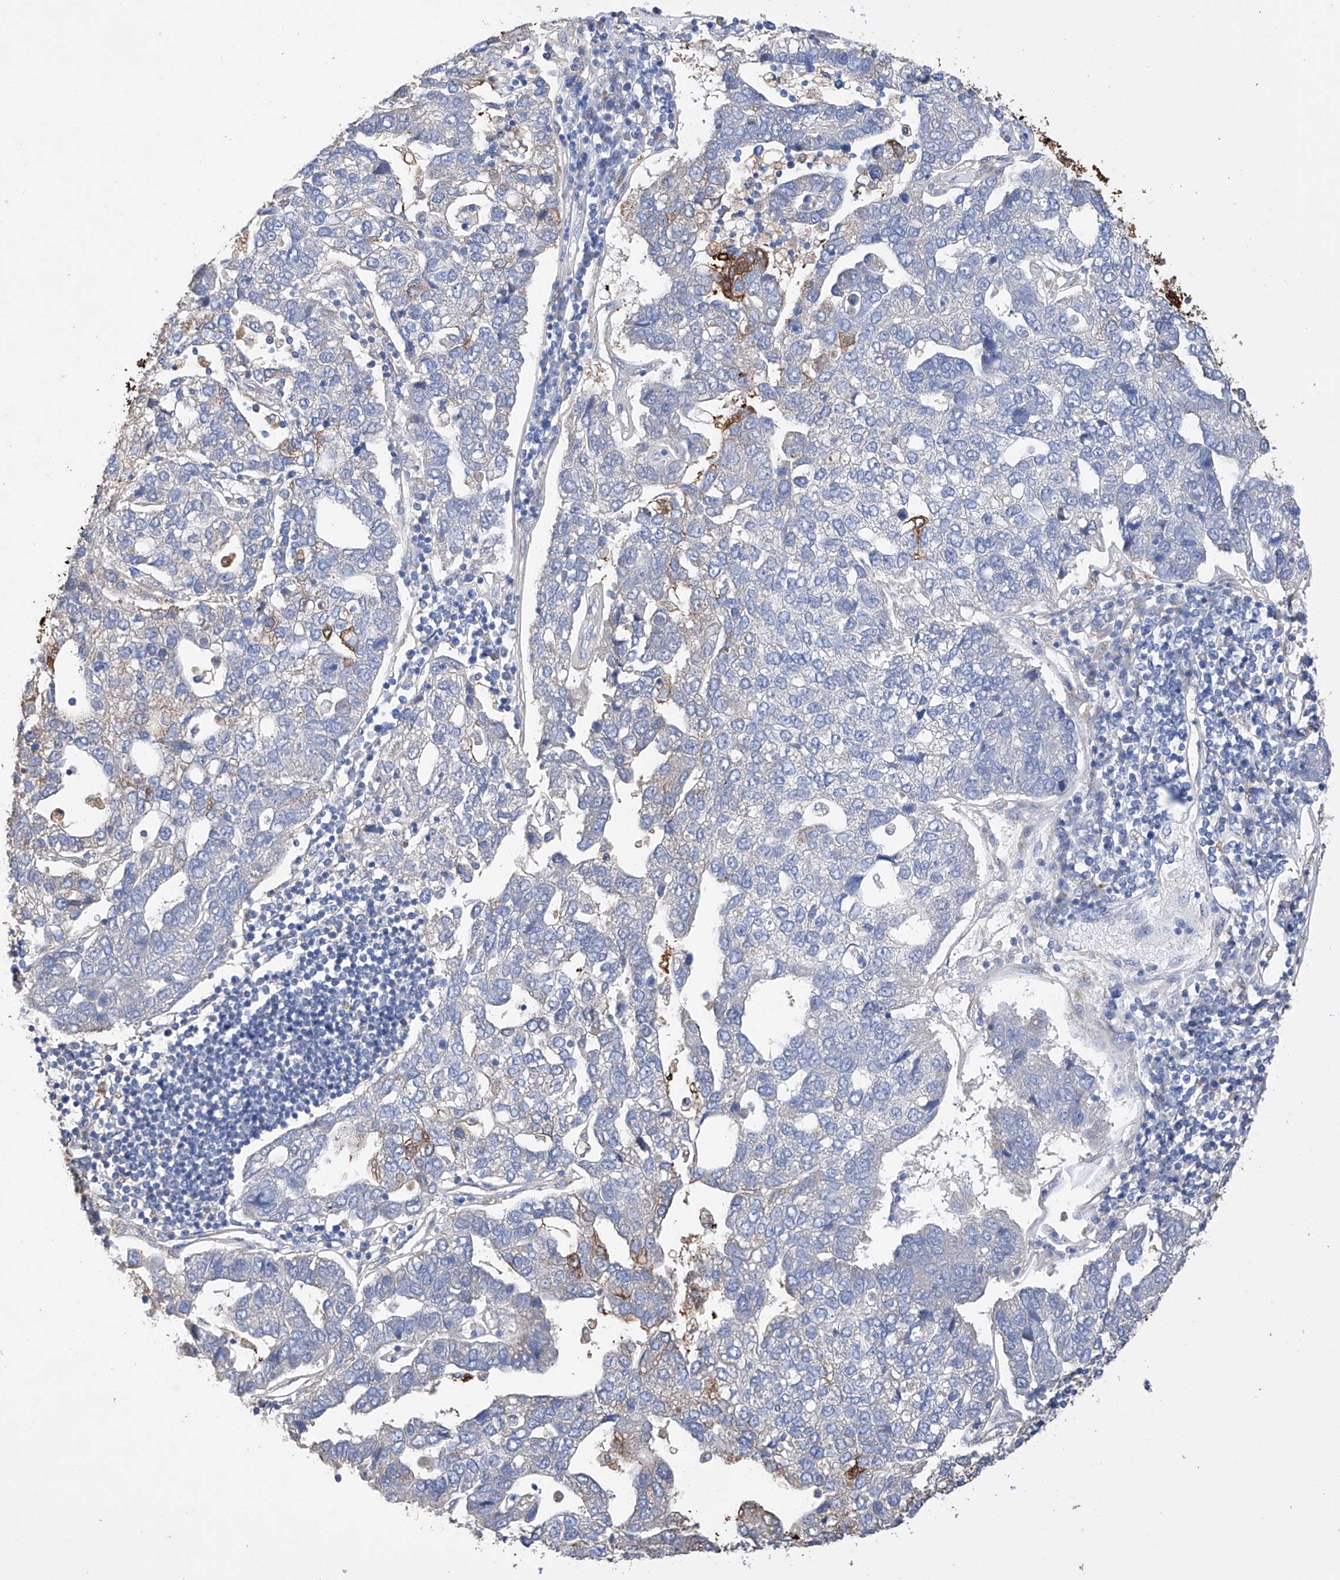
{"staining": {"intensity": "moderate", "quantity": "<25%", "location": "cytoplasmic/membranous"}, "tissue": "pancreatic cancer", "cell_type": "Tumor cells", "image_type": "cancer", "snomed": [{"axis": "morphology", "description": "Adenocarcinoma, NOS"}, {"axis": "topography", "description": "Pancreas"}], "caption": "Immunohistochemistry (IHC) staining of pancreatic cancer, which reveals low levels of moderate cytoplasmic/membranous positivity in about <25% of tumor cells indicating moderate cytoplasmic/membranous protein expression. The staining was performed using DAB (brown) for protein detection and nuclei were counterstained in hematoxylin (blue).", "gene": "AFG1L", "patient": {"sex": "female", "age": 61}}